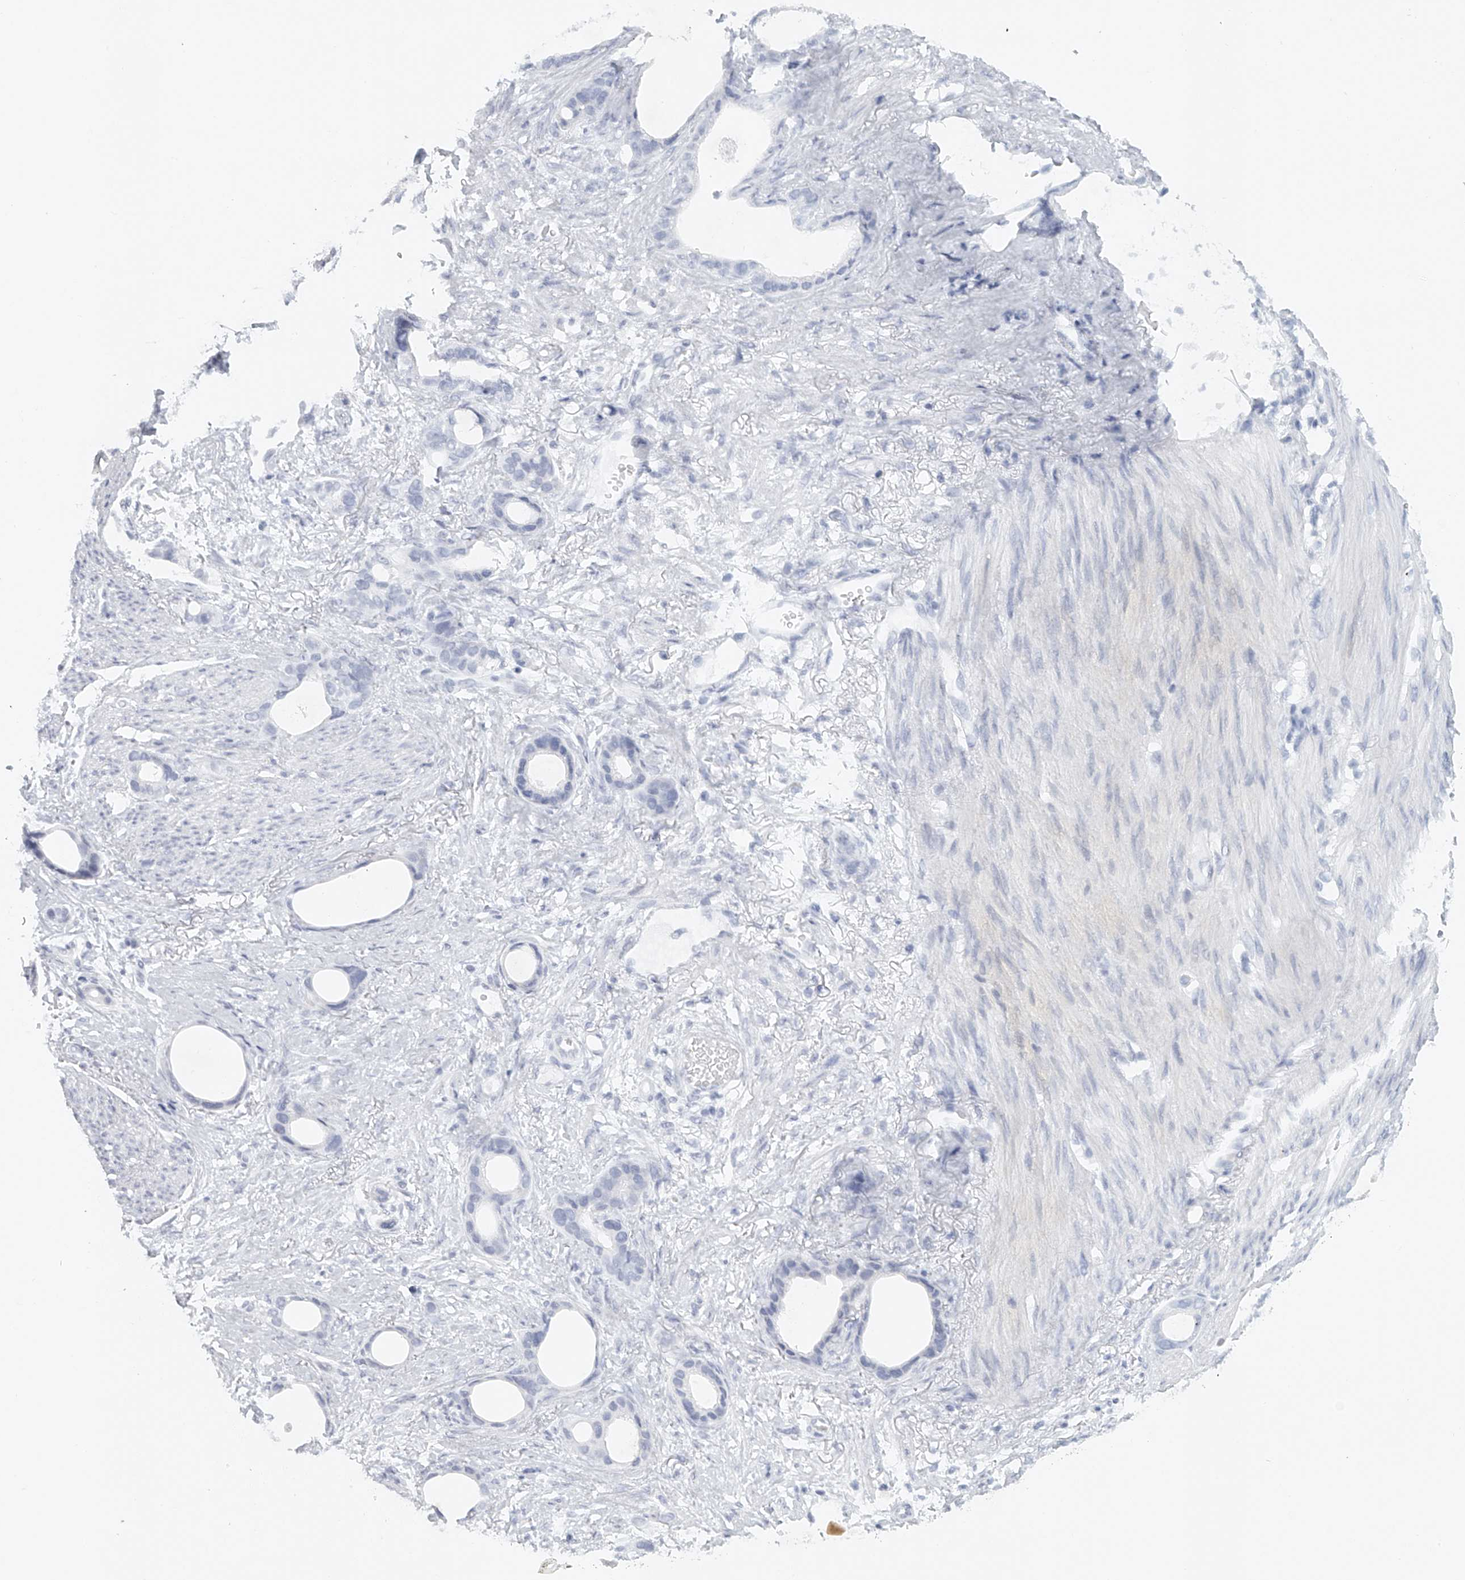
{"staining": {"intensity": "negative", "quantity": "none", "location": "none"}, "tissue": "stomach cancer", "cell_type": "Tumor cells", "image_type": "cancer", "snomed": [{"axis": "morphology", "description": "Adenocarcinoma, NOS"}, {"axis": "topography", "description": "Stomach"}], "caption": "Tumor cells are negative for protein expression in human stomach cancer (adenocarcinoma).", "gene": "FAT2", "patient": {"sex": "female", "age": 75}}